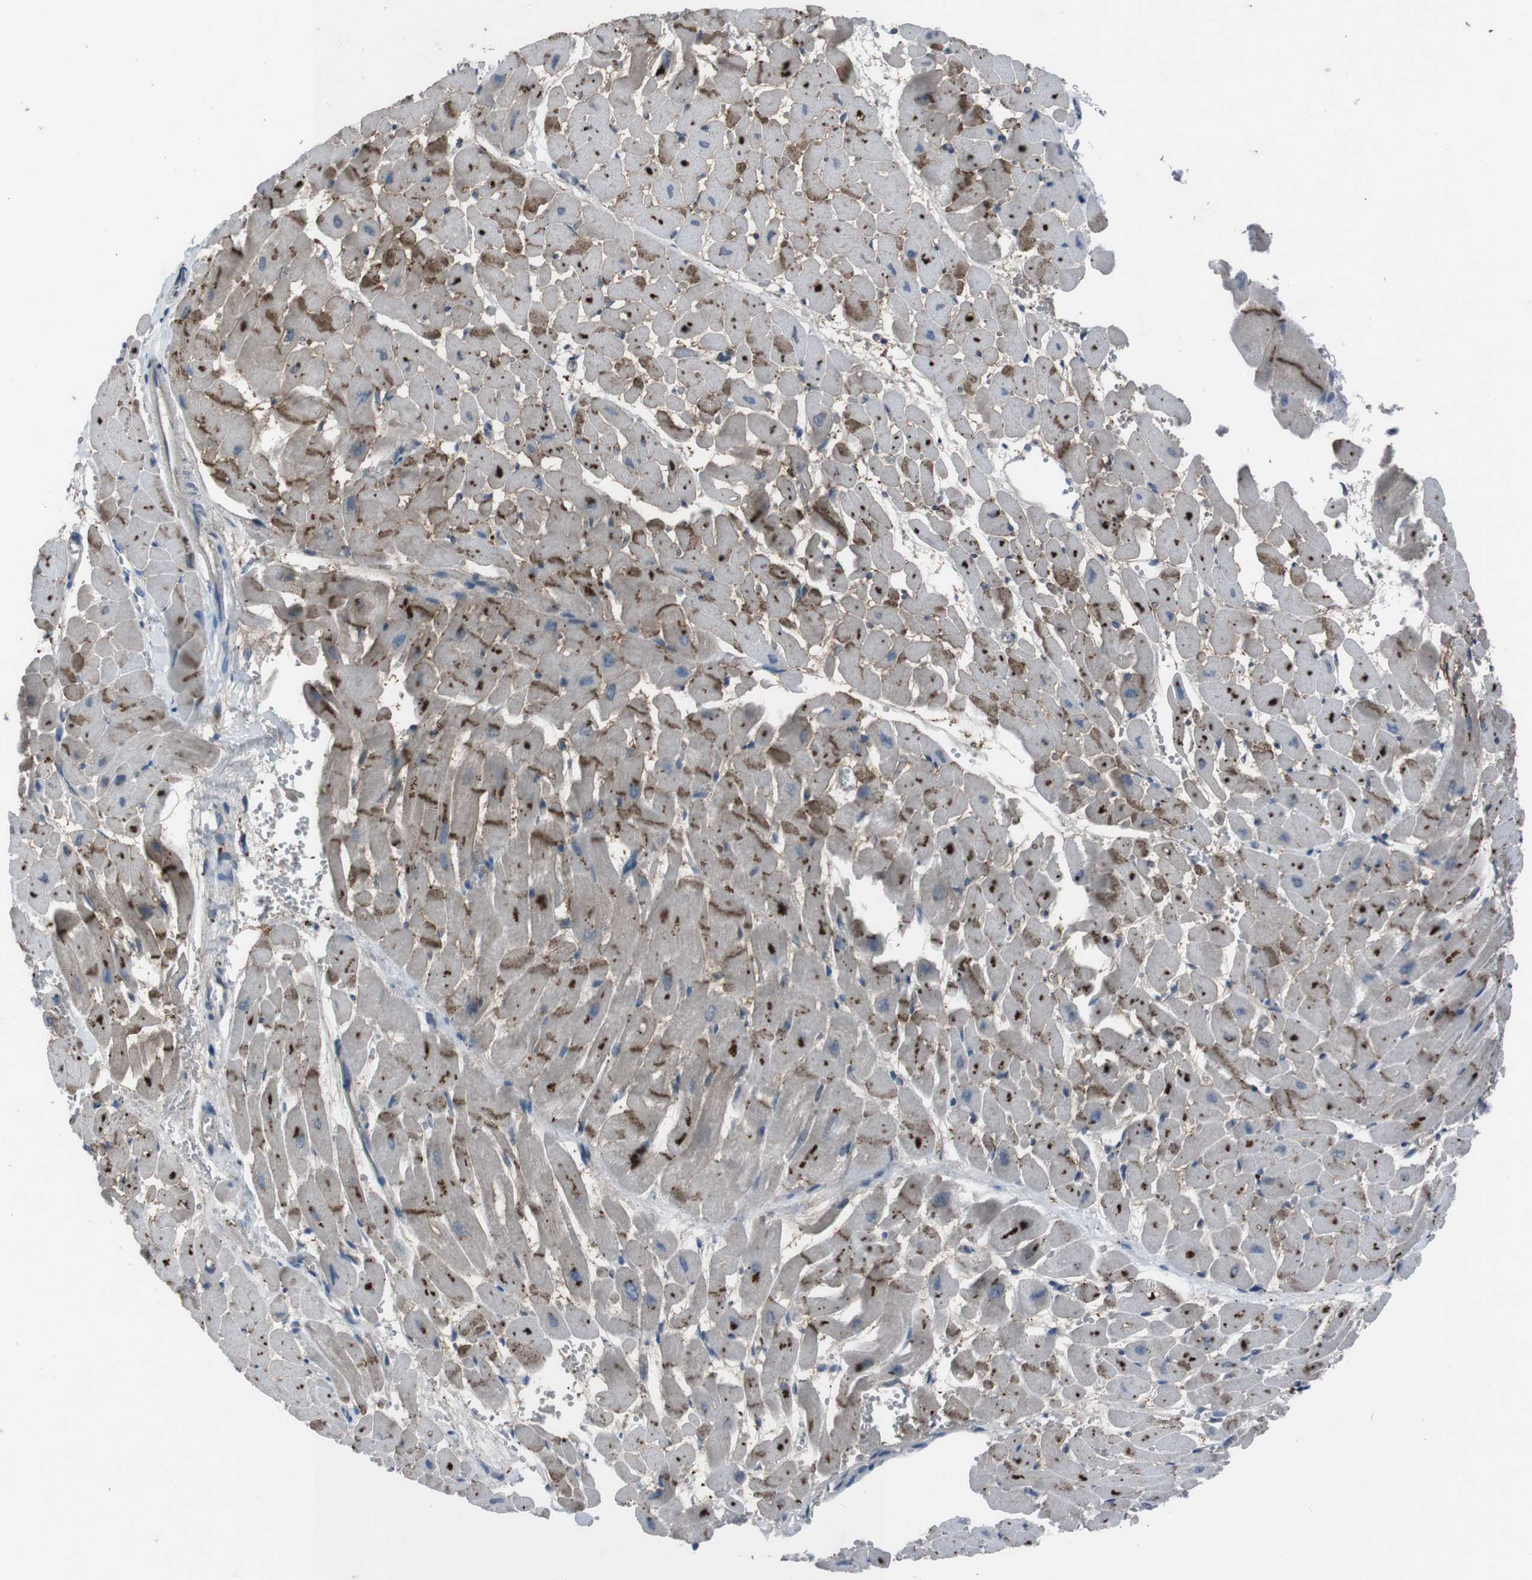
{"staining": {"intensity": "strong", "quantity": ">75%", "location": "cytoplasmic/membranous"}, "tissue": "heart muscle", "cell_type": "Cardiomyocytes", "image_type": "normal", "snomed": [{"axis": "morphology", "description": "Normal tissue, NOS"}, {"axis": "topography", "description": "Heart"}], "caption": "Human heart muscle stained with a brown dye demonstrates strong cytoplasmic/membranous positive expression in about >75% of cardiomyocytes.", "gene": "EFNA5", "patient": {"sex": "male", "age": 45}}